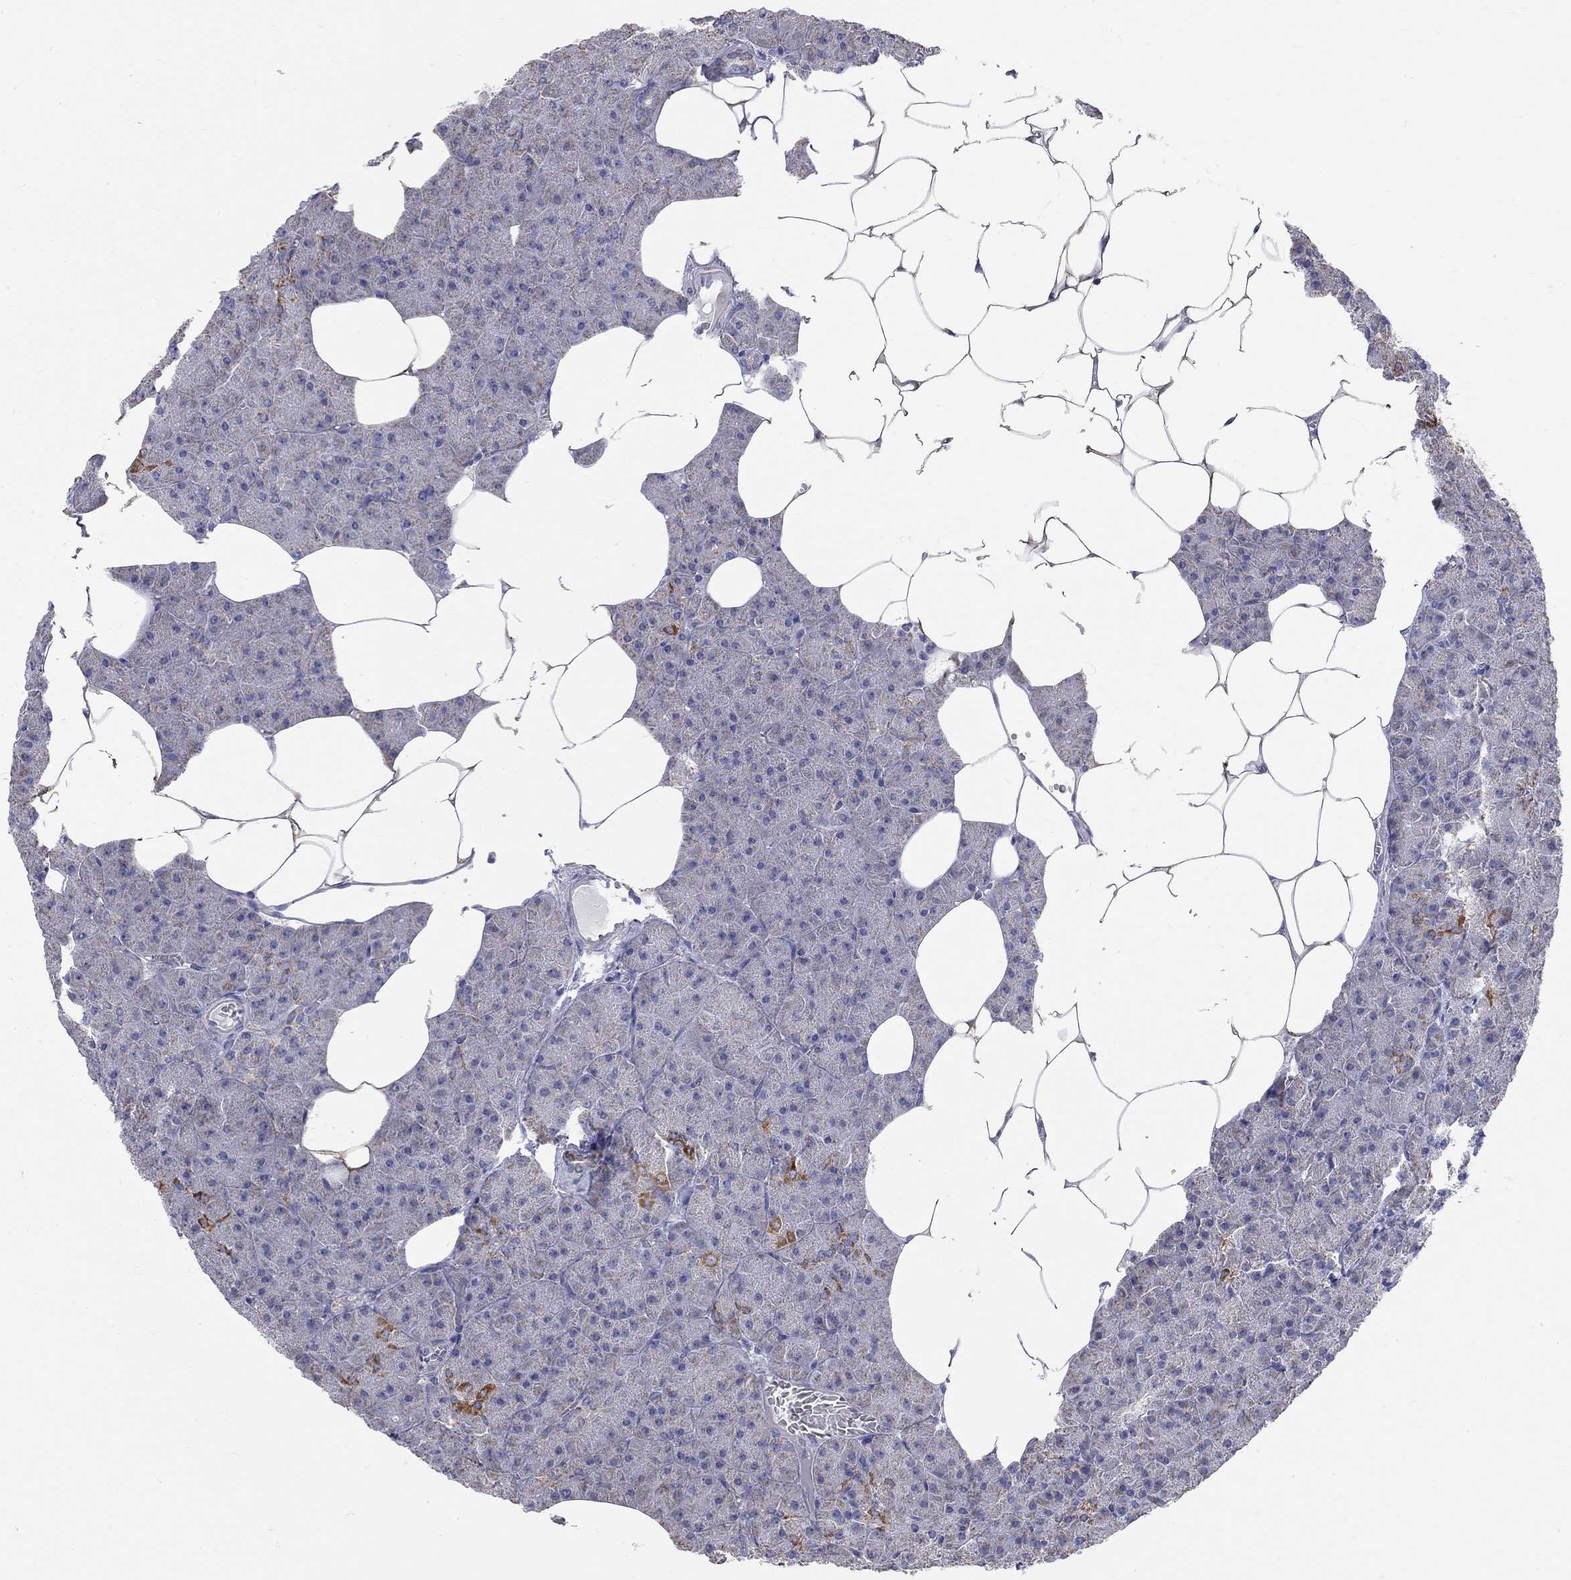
{"staining": {"intensity": "strong", "quantity": "<25%", "location": "cytoplasmic/membranous"}, "tissue": "pancreas", "cell_type": "Exocrine glandular cells", "image_type": "normal", "snomed": [{"axis": "morphology", "description": "Normal tissue, NOS"}, {"axis": "topography", "description": "Pancreas"}], "caption": "The photomicrograph displays immunohistochemical staining of normal pancreas. There is strong cytoplasmic/membranous expression is present in about <25% of exocrine glandular cells. The protein of interest is shown in brown color, while the nuclei are stained blue.", "gene": "CFAP161", "patient": {"sex": "male", "age": 61}}